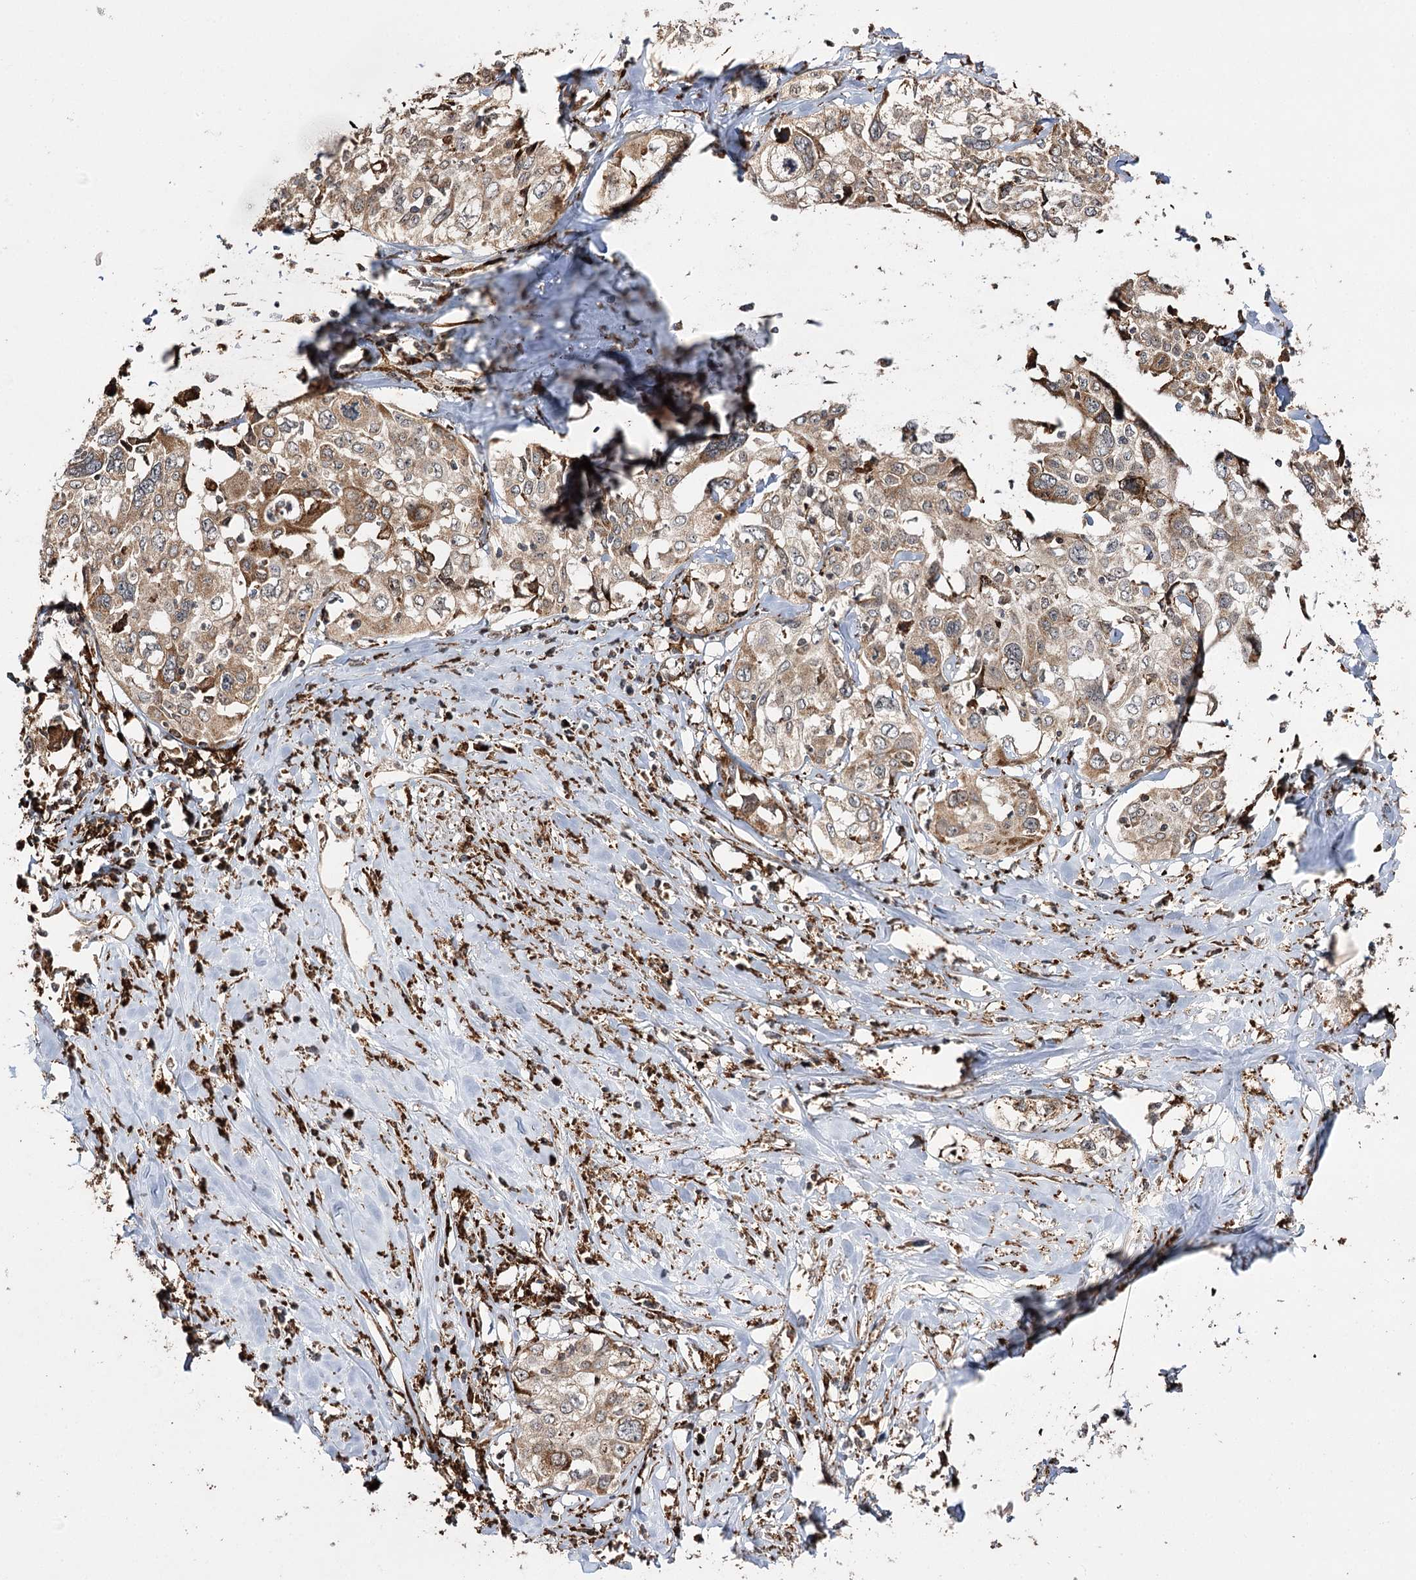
{"staining": {"intensity": "moderate", "quantity": ">75%", "location": "cytoplasmic/membranous"}, "tissue": "cervical cancer", "cell_type": "Tumor cells", "image_type": "cancer", "snomed": [{"axis": "morphology", "description": "Squamous cell carcinoma, NOS"}, {"axis": "topography", "description": "Cervix"}], "caption": "Immunohistochemistry photomicrograph of neoplastic tissue: human cervical cancer stained using immunohistochemistry (IHC) demonstrates medium levels of moderate protein expression localized specifically in the cytoplasmic/membranous of tumor cells, appearing as a cytoplasmic/membranous brown color.", "gene": "FANCL", "patient": {"sex": "female", "age": 31}}